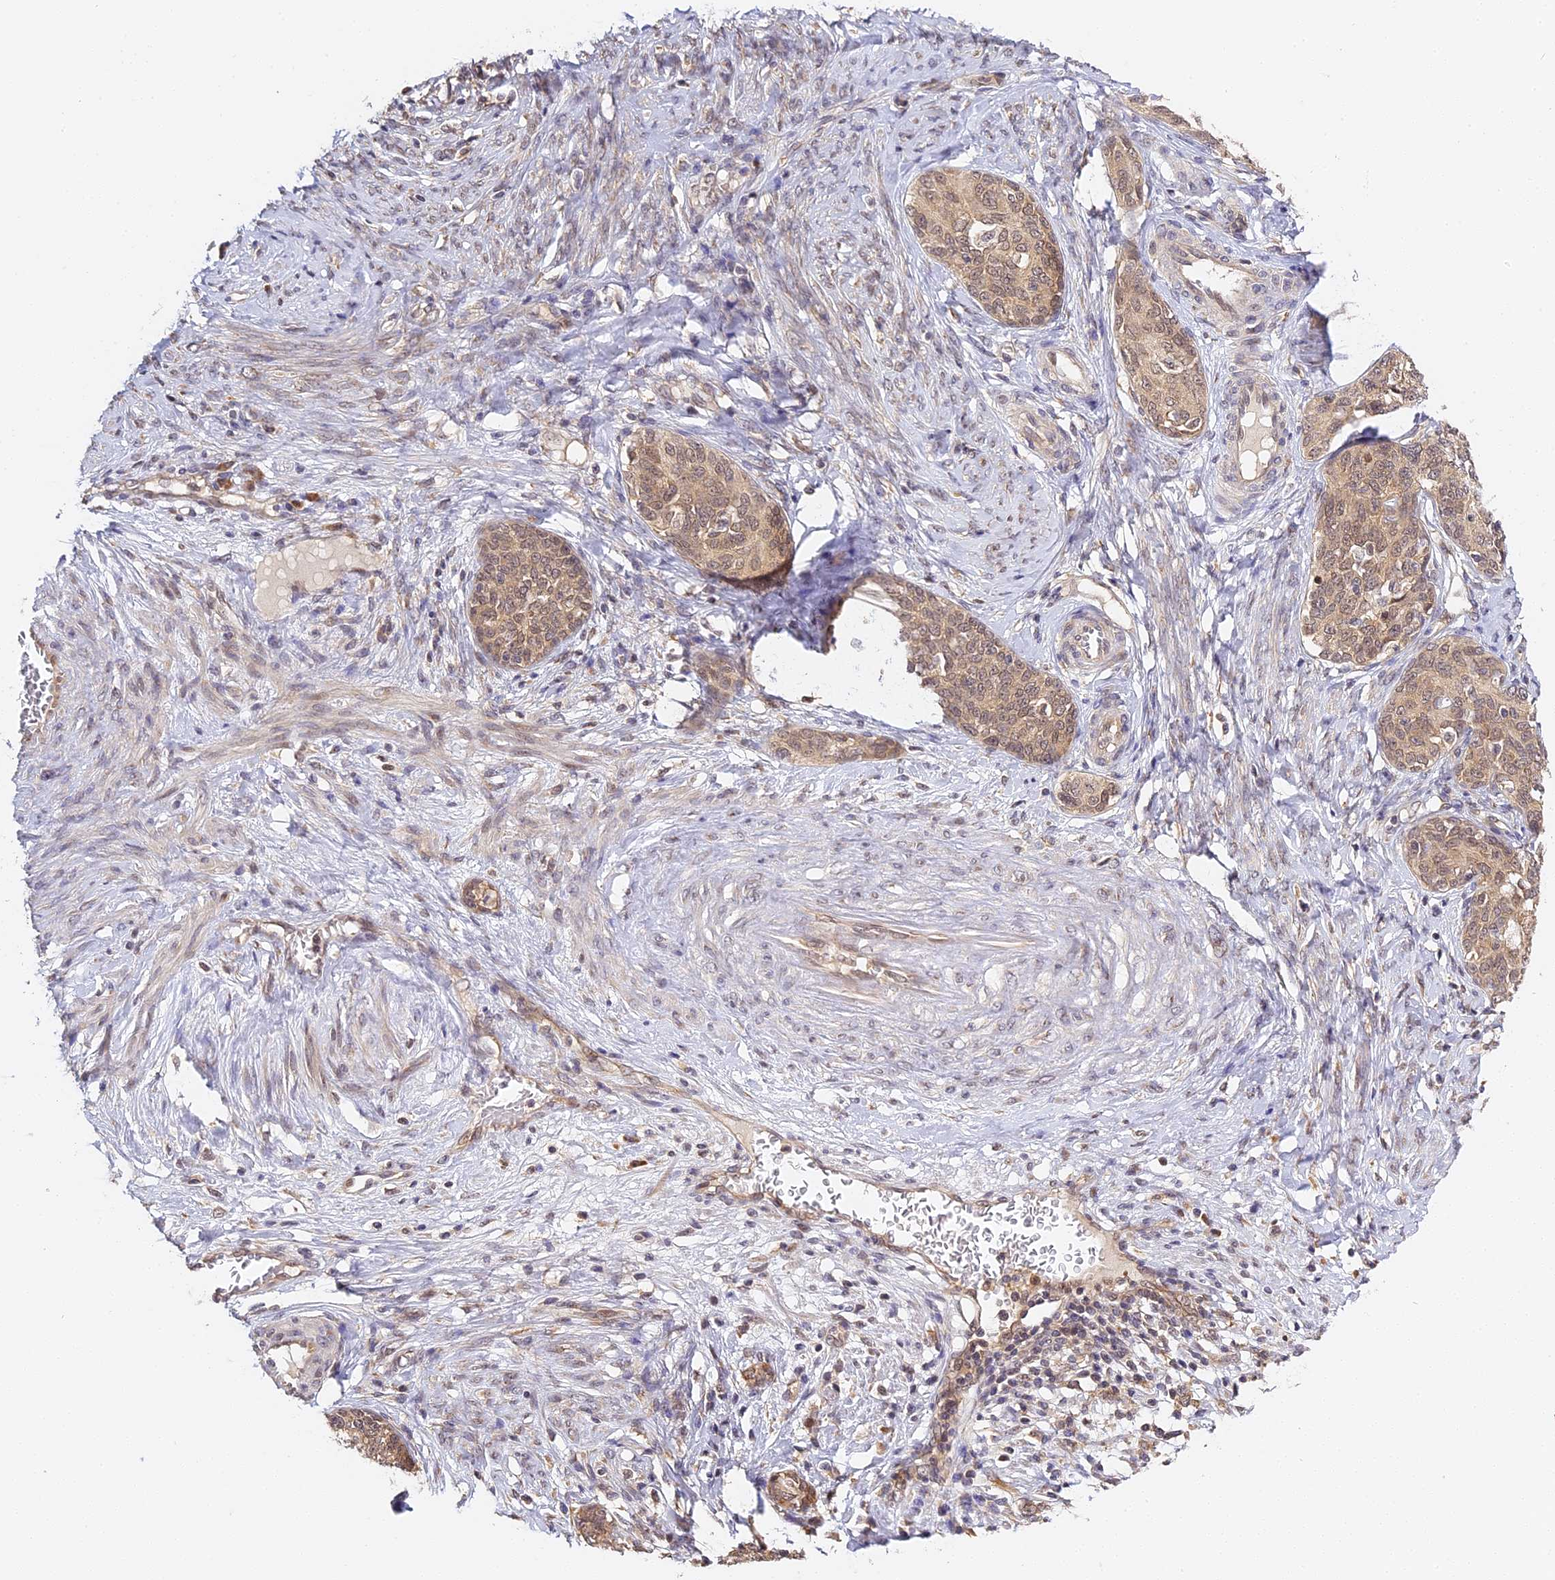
{"staining": {"intensity": "weak", "quantity": ">75%", "location": "cytoplasmic/membranous"}, "tissue": "cervical cancer", "cell_type": "Tumor cells", "image_type": "cancer", "snomed": [{"axis": "morphology", "description": "Squamous cell carcinoma, NOS"}, {"axis": "morphology", "description": "Adenocarcinoma, NOS"}, {"axis": "topography", "description": "Cervix"}], "caption": "This image exhibits IHC staining of cervical cancer, with low weak cytoplasmic/membranous positivity in approximately >75% of tumor cells.", "gene": "IMPACT", "patient": {"sex": "female", "age": 52}}